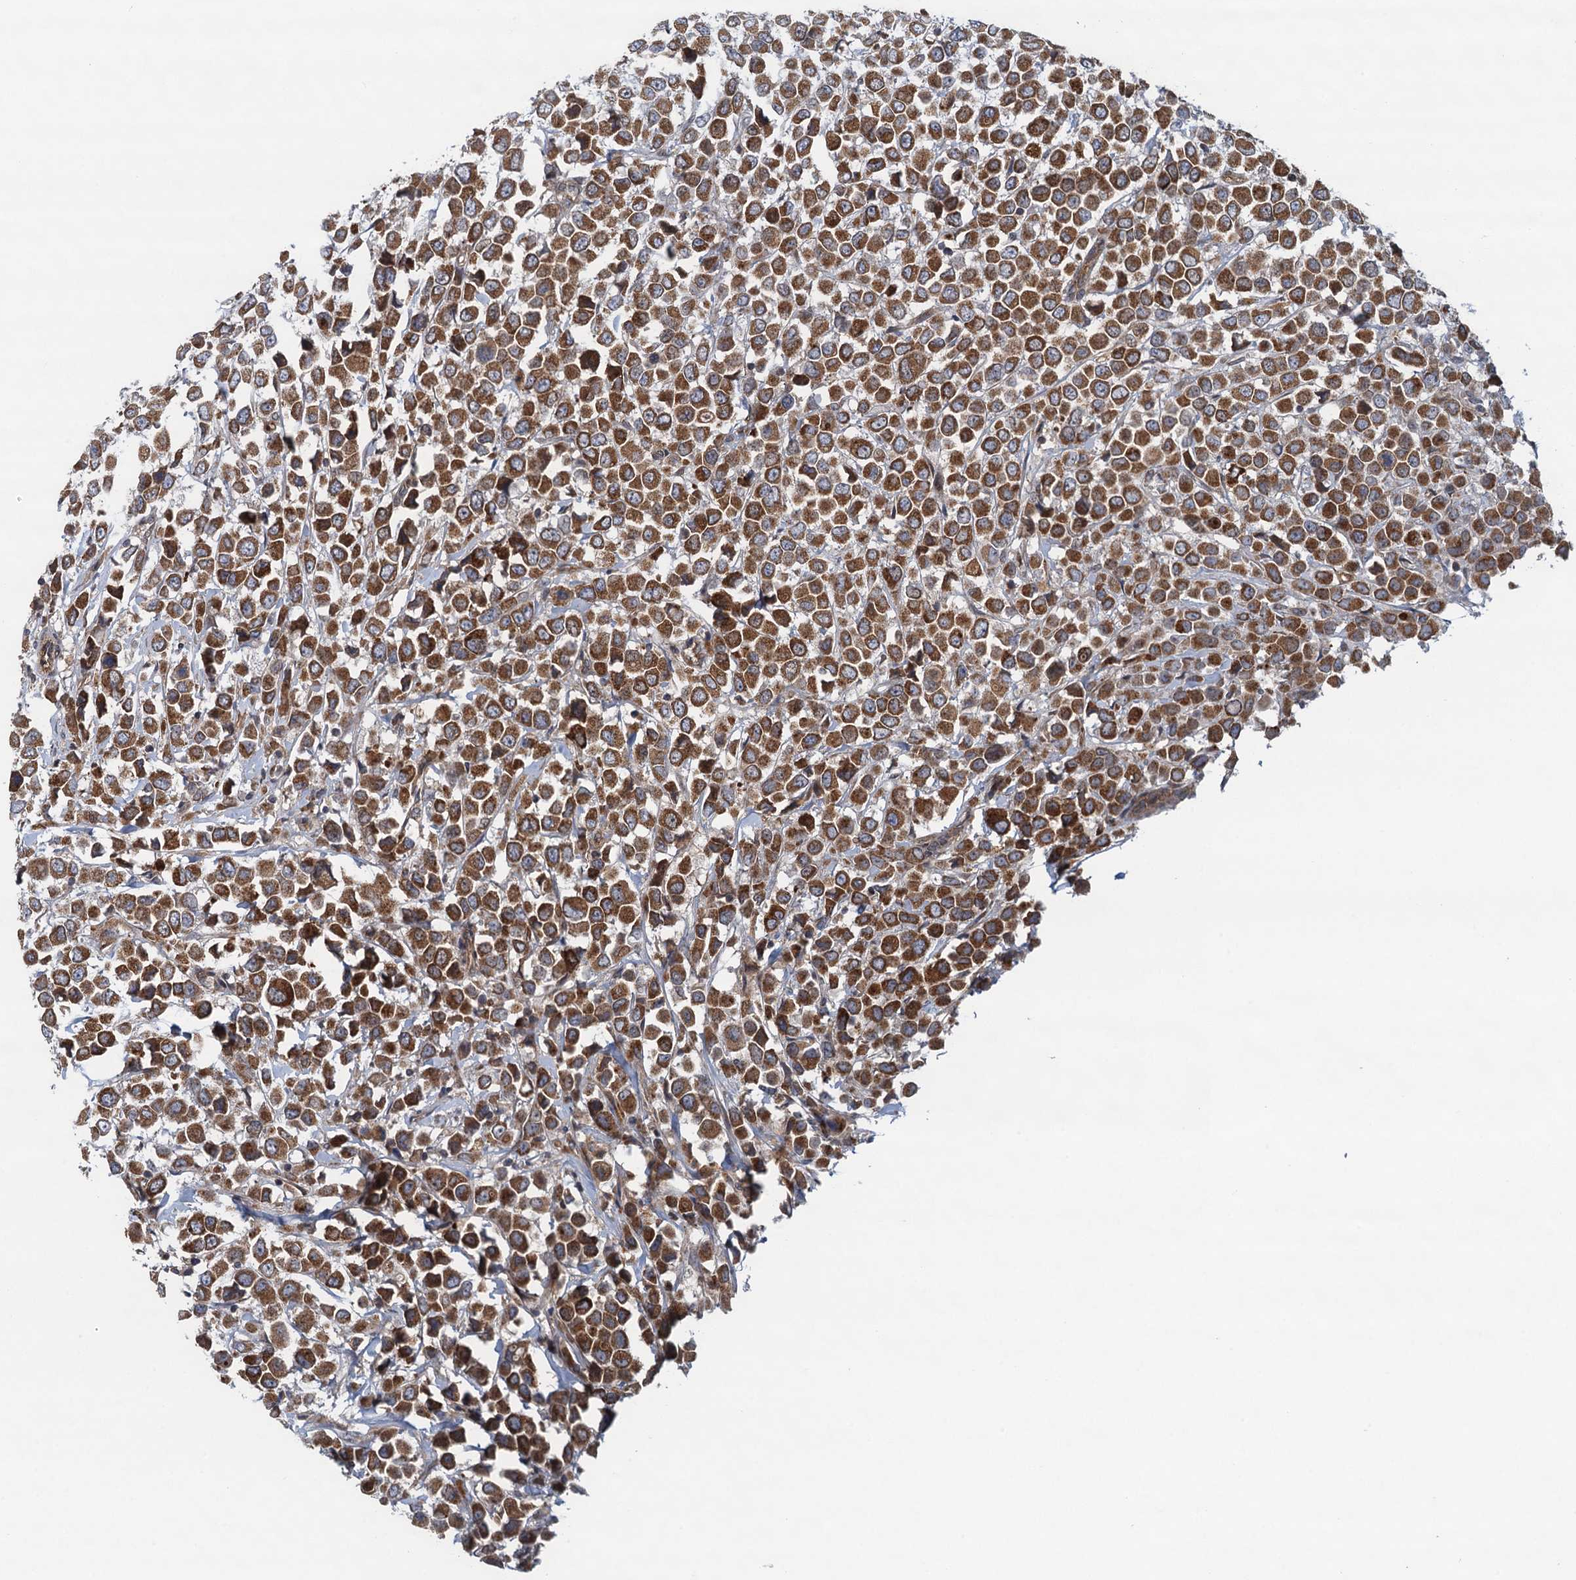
{"staining": {"intensity": "moderate", "quantity": ">75%", "location": "cytoplasmic/membranous"}, "tissue": "breast cancer", "cell_type": "Tumor cells", "image_type": "cancer", "snomed": [{"axis": "morphology", "description": "Duct carcinoma"}, {"axis": "topography", "description": "Breast"}], "caption": "Breast cancer (intraductal carcinoma) stained with a protein marker shows moderate staining in tumor cells.", "gene": "NLRP10", "patient": {"sex": "female", "age": 61}}